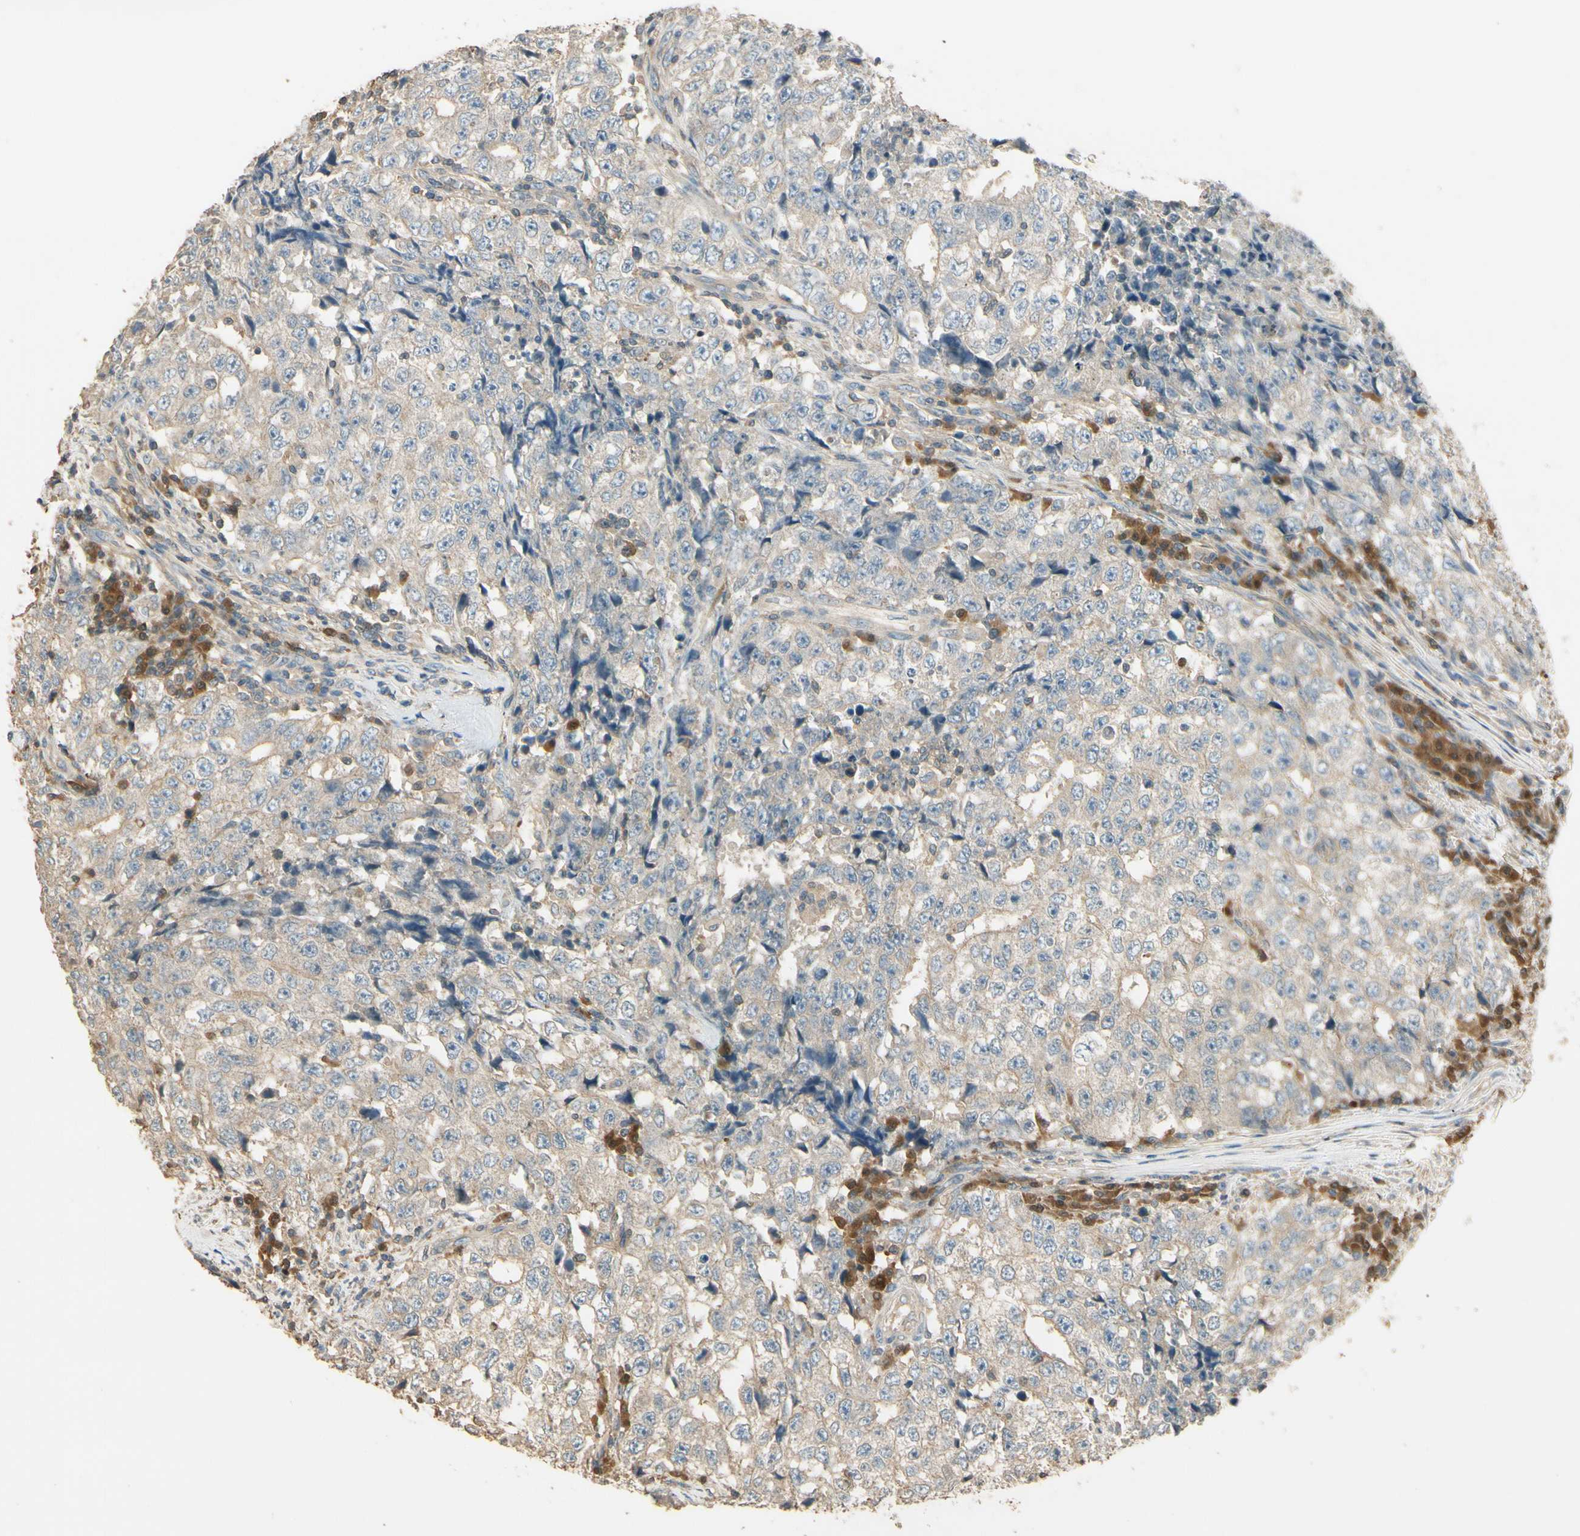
{"staining": {"intensity": "weak", "quantity": ">75%", "location": "cytoplasmic/membranous"}, "tissue": "testis cancer", "cell_type": "Tumor cells", "image_type": "cancer", "snomed": [{"axis": "morphology", "description": "Necrosis, NOS"}, {"axis": "morphology", "description": "Carcinoma, Embryonal, NOS"}, {"axis": "topography", "description": "Testis"}], "caption": "Testis cancer stained with a brown dye demonstrates weak cytoplasmic/membranous positive staining in approximately >75% of tumor cells.", "gene": "PLXNA1", "patient": {"sex": "male", "age": 19}}